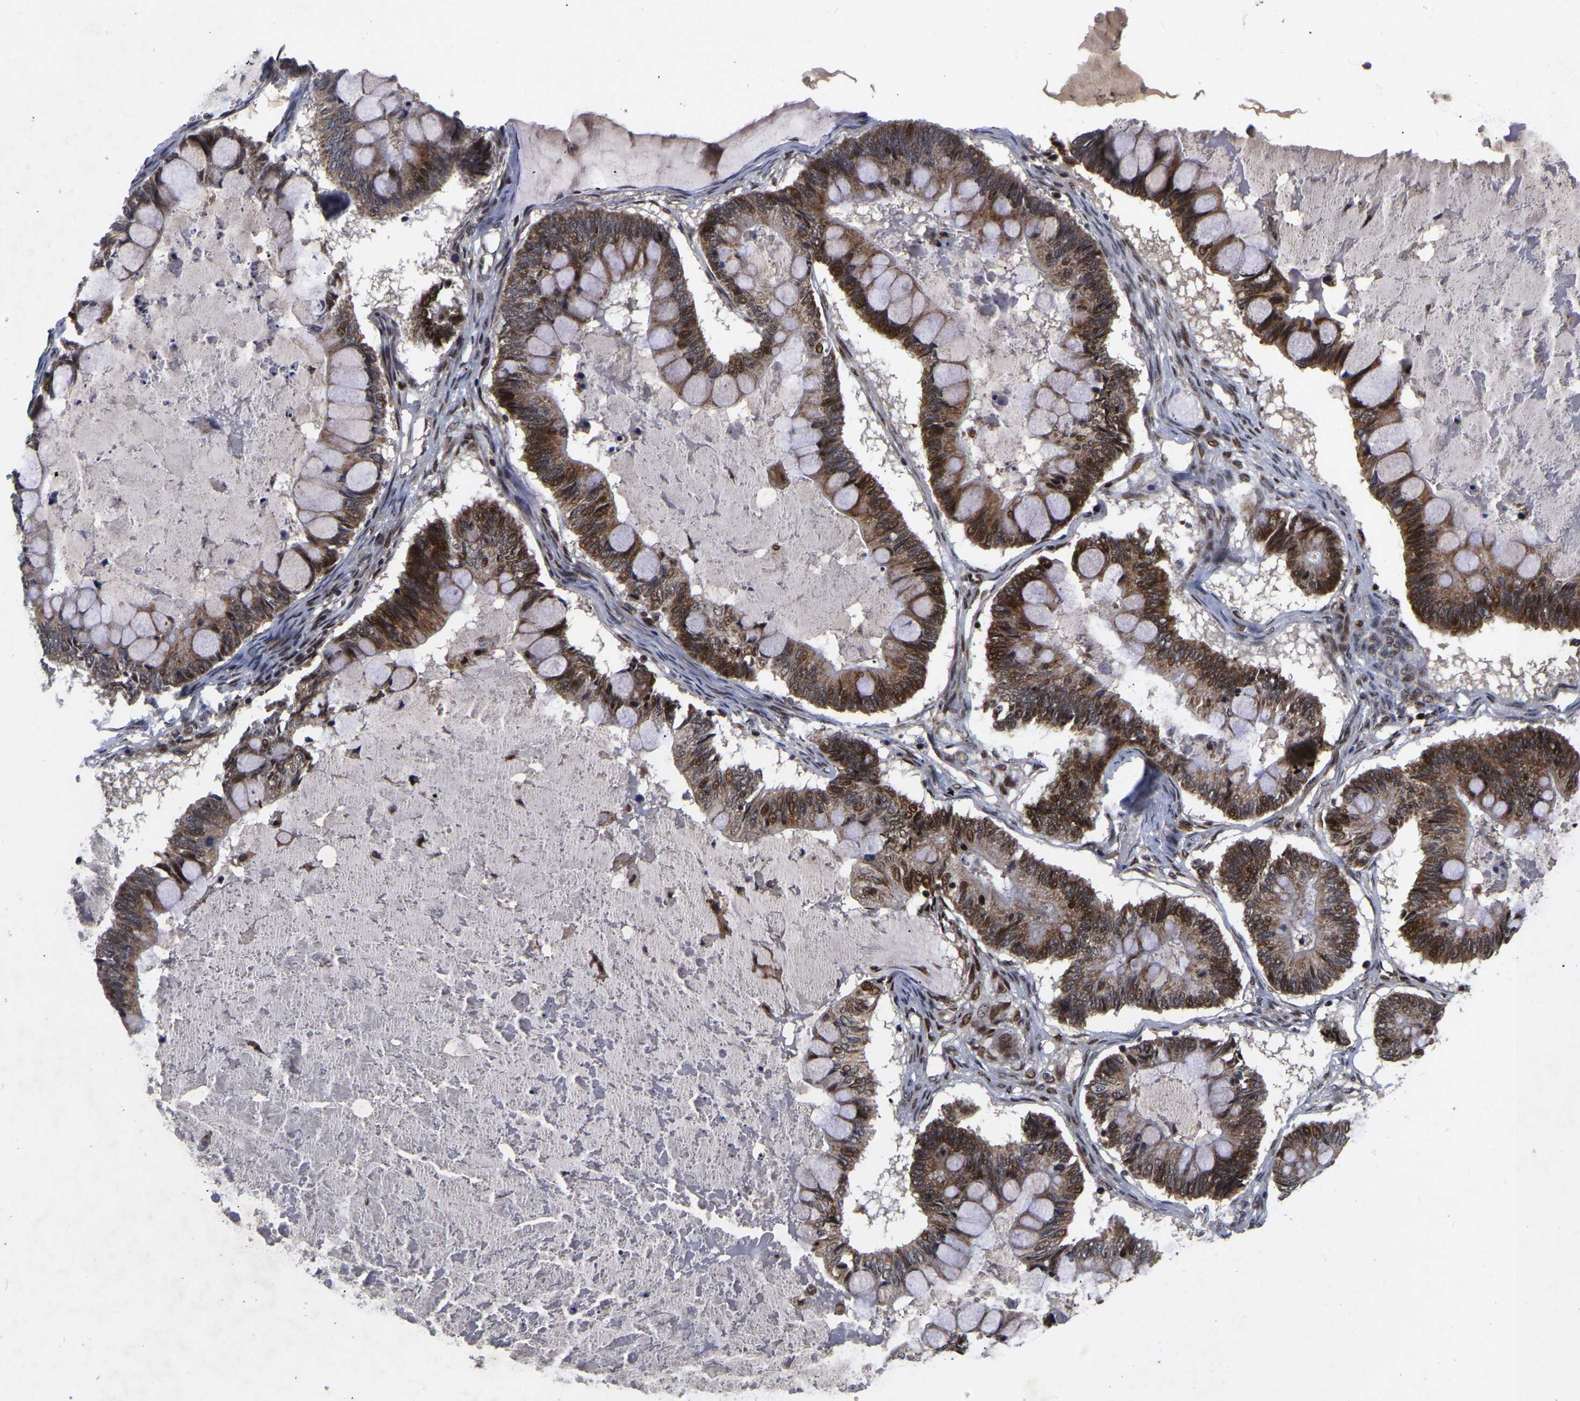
{"staining": {"intensity": "strong", "quantity": ">75%", "location": "cytoplasmic/membranous,nuclear"}, "tissue": "ovarian cancer", "cell_type": "Tumor cells", "image_type": "cancer", "snomed": [{"axis": "morphology", "description": "Cystadenocarcinoma, mucinous, NOS"}, {"axis": "topography", "description": "Ovary"}], "caption": "An IHC photomicrograph of tumor tissue is shown. Protein staining in brown shows strong cytoplasmic/membranous and nuclear positivity in ovarian cancer (mucinous cystadenocarcinoma) within tumor cells.", "gene": "JUNB", "patient": {"sex": "female", "age": 61}}